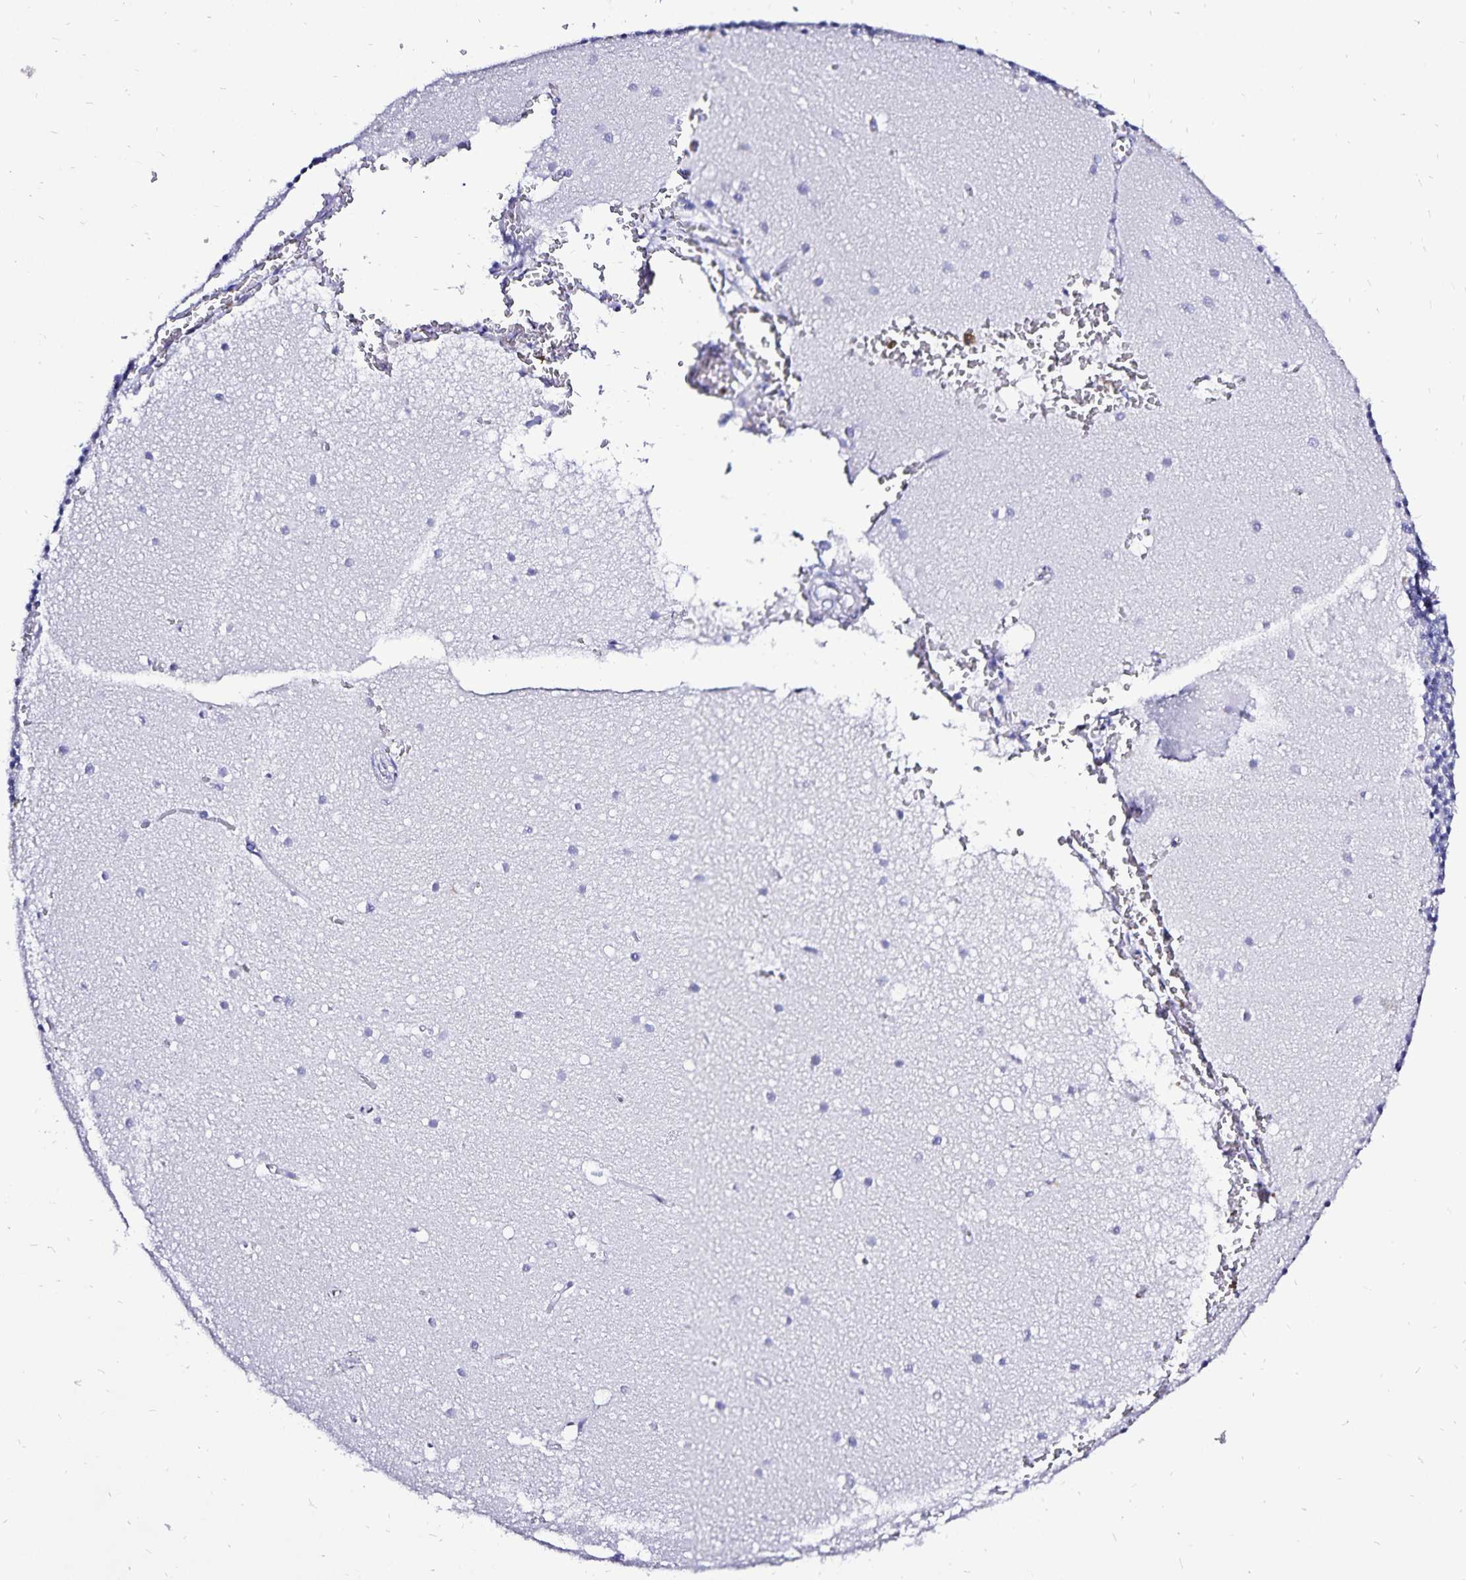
{"staining": {"intensity": "negative", "quantity": "none", "location": "none"}, "tissue": "cerebellum", "cell_type": "Cells in granular layer", "image_type": "normal", "snomed": [{"axis": "morphology", "description": "Normal tissue, NOS"}, {"axis": "topography", "description": "Cerebellum"}], "caption": "Human cerebellum stained for a protein using IHC exhibits no expression in cells in granular layer.", "gene": "PLAC1", "patient": {"sex": "male", "age": 54}}